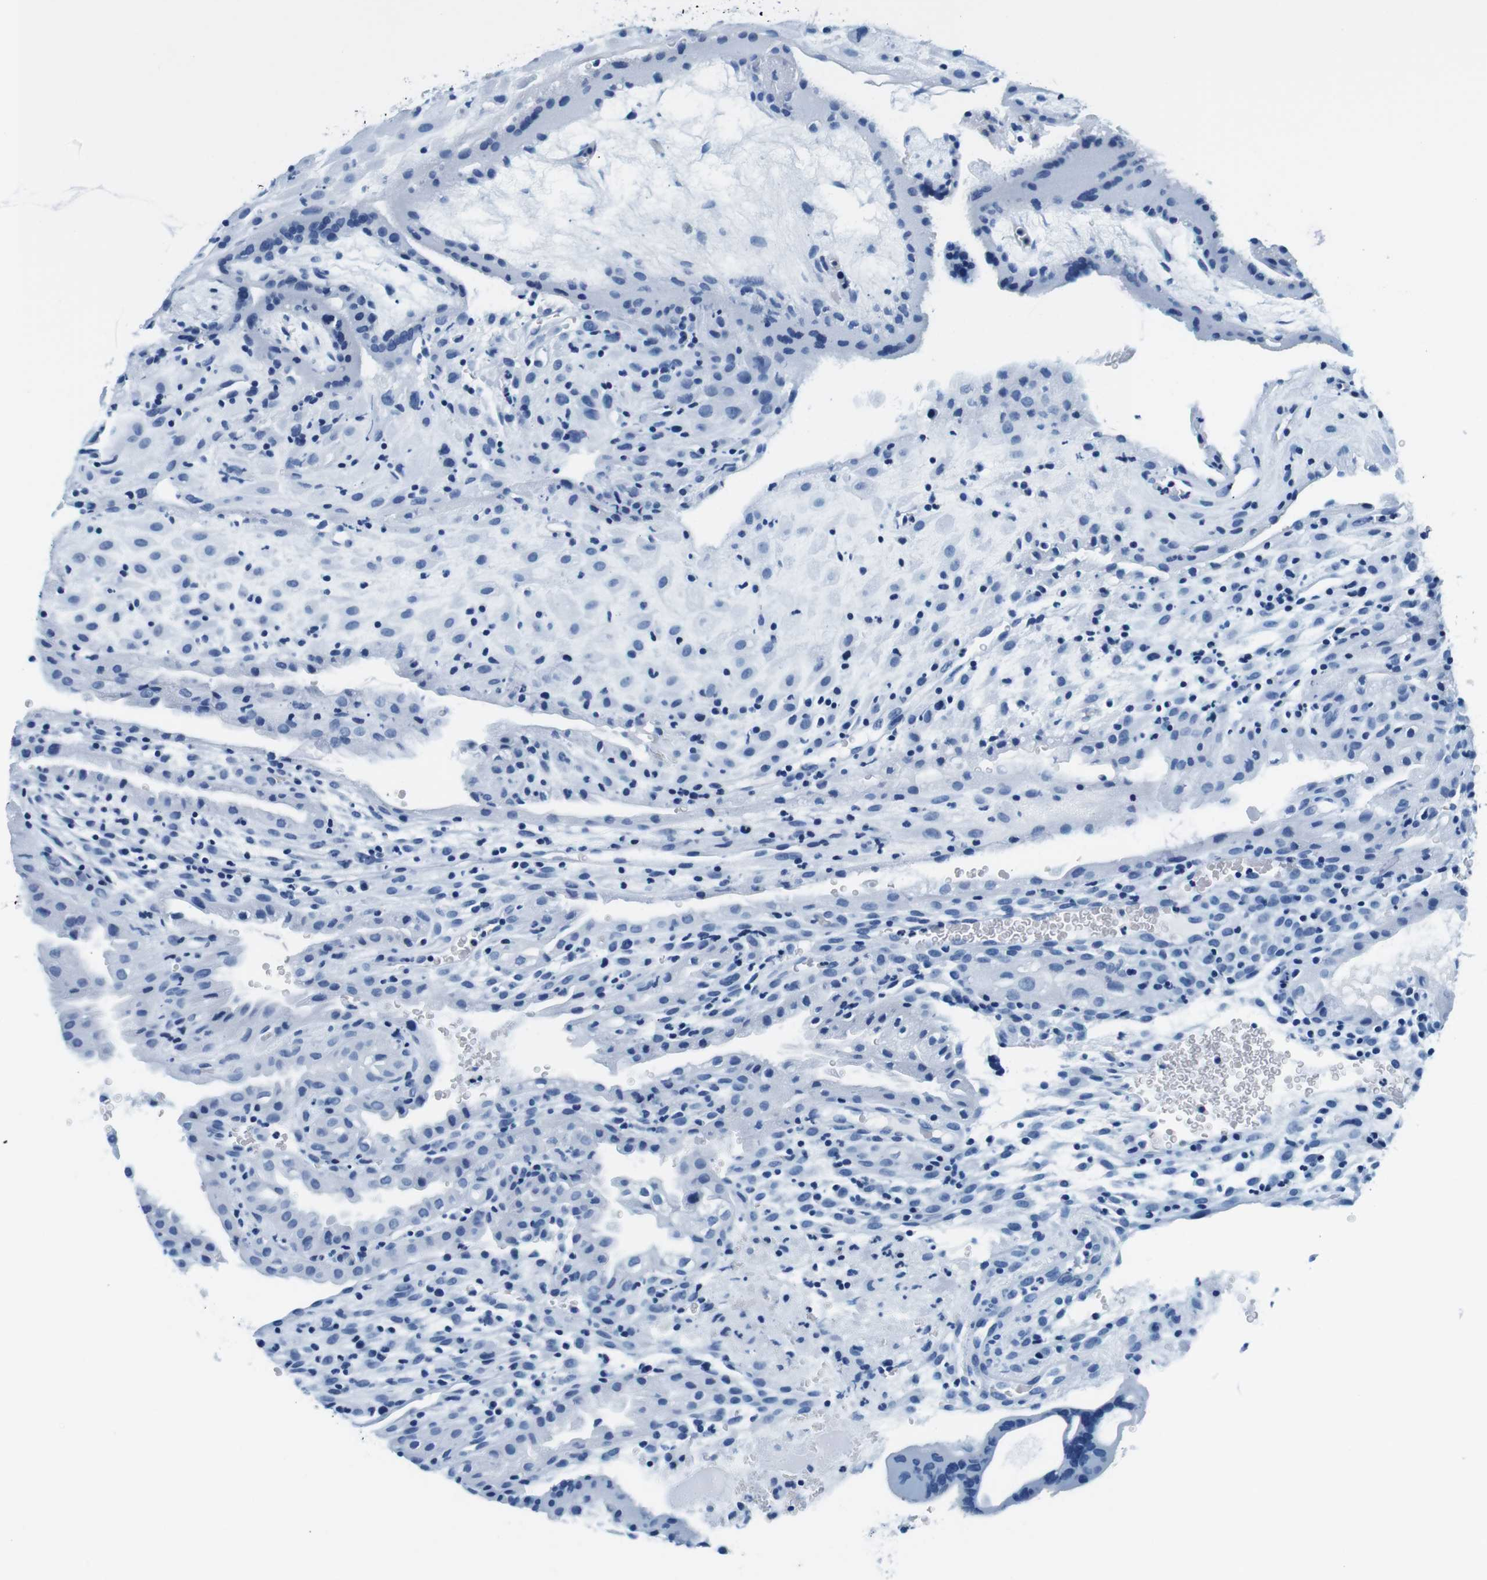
{"staining": {"intensity": "negative", "quantity": "none", "location": "none"}, "tissue": "placenta", "cell_type": "Decidual cells", "image_type": "normal", "snomed": [{"axis": "morphology", "description": "Normal tissue, NOS"}, {"axis": "topography", "description": "Placenta"}], "caption": "Protein analysis of unremarkable placenta reveals no significant expression in decidual cells. The staining was performed using DAB (3,3'-diaminobenzidine) to visualize the protein expression in brown, while the nuclei were stained in blue with hematoxylin (Magnification: 20x).", "gene": "ELANE", "patient": {"sex": "female", "age": 19}}